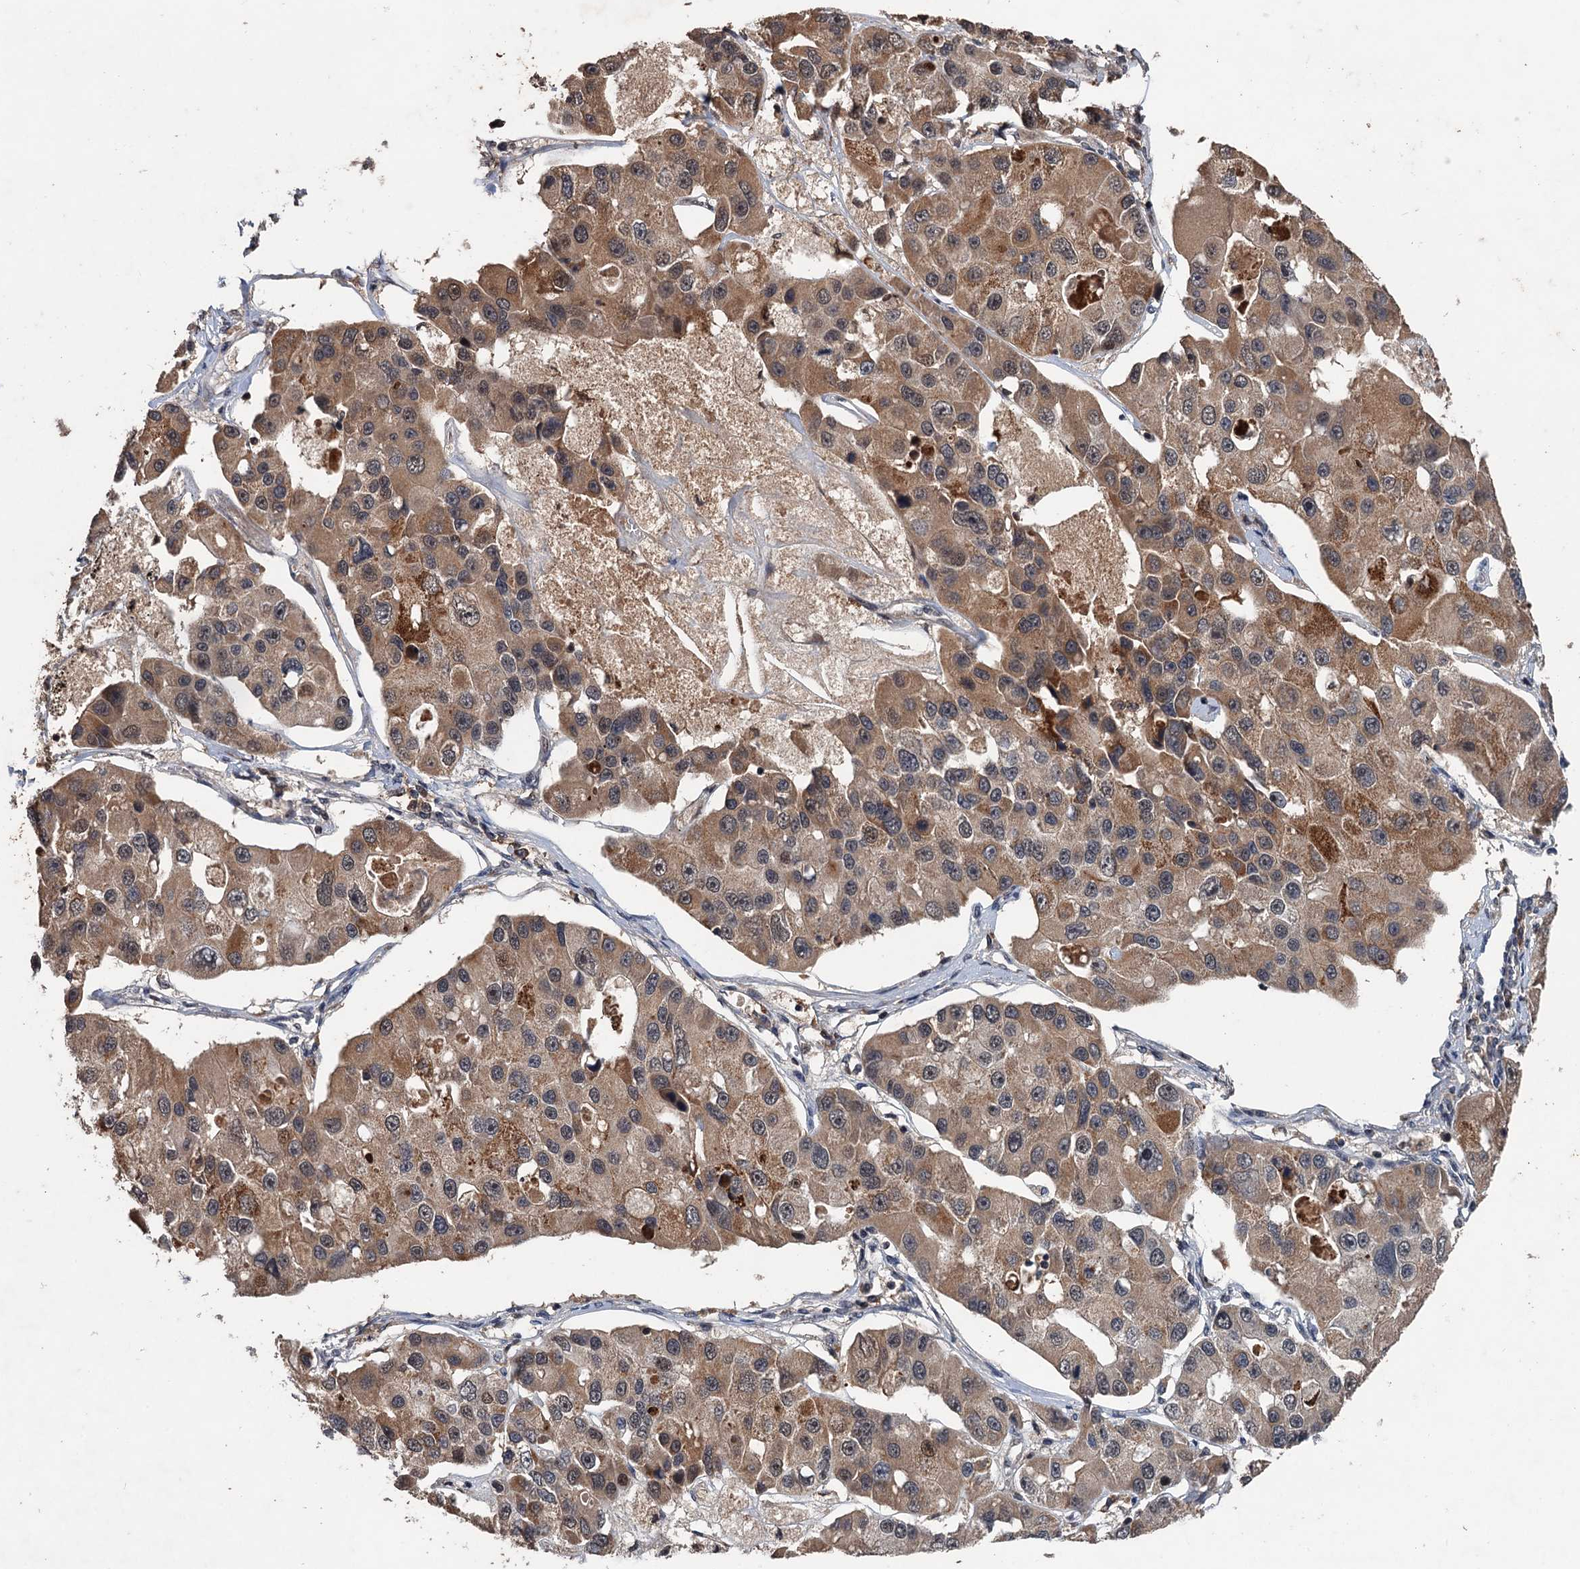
{"staining": {"intensity": "moderate", "quantity": ">75%", "location": "cytoplasmic/membranous,nuclear"}, "tissue": "lung cancer", "cell_type": "Tumor cells", "image_type": "cancer", "snomed": [{"axis": "morphology", "description": "Adenocarcinoma, NOS"}, {"axis": "topography", "description": "Lung"}], "caption": "A high-resolution micrograph shows IHC staining of lung cancer, which exhibits moderate cytoplasmic/membranous and nuclear expression in approximately >75% of tumor cells. (DAB (3,3'-diaminobenzidine) IHC with brightfield microscopy, high magnification).", "gene": "ZNF438", "patient": {"sex": "female", "age": 54}}